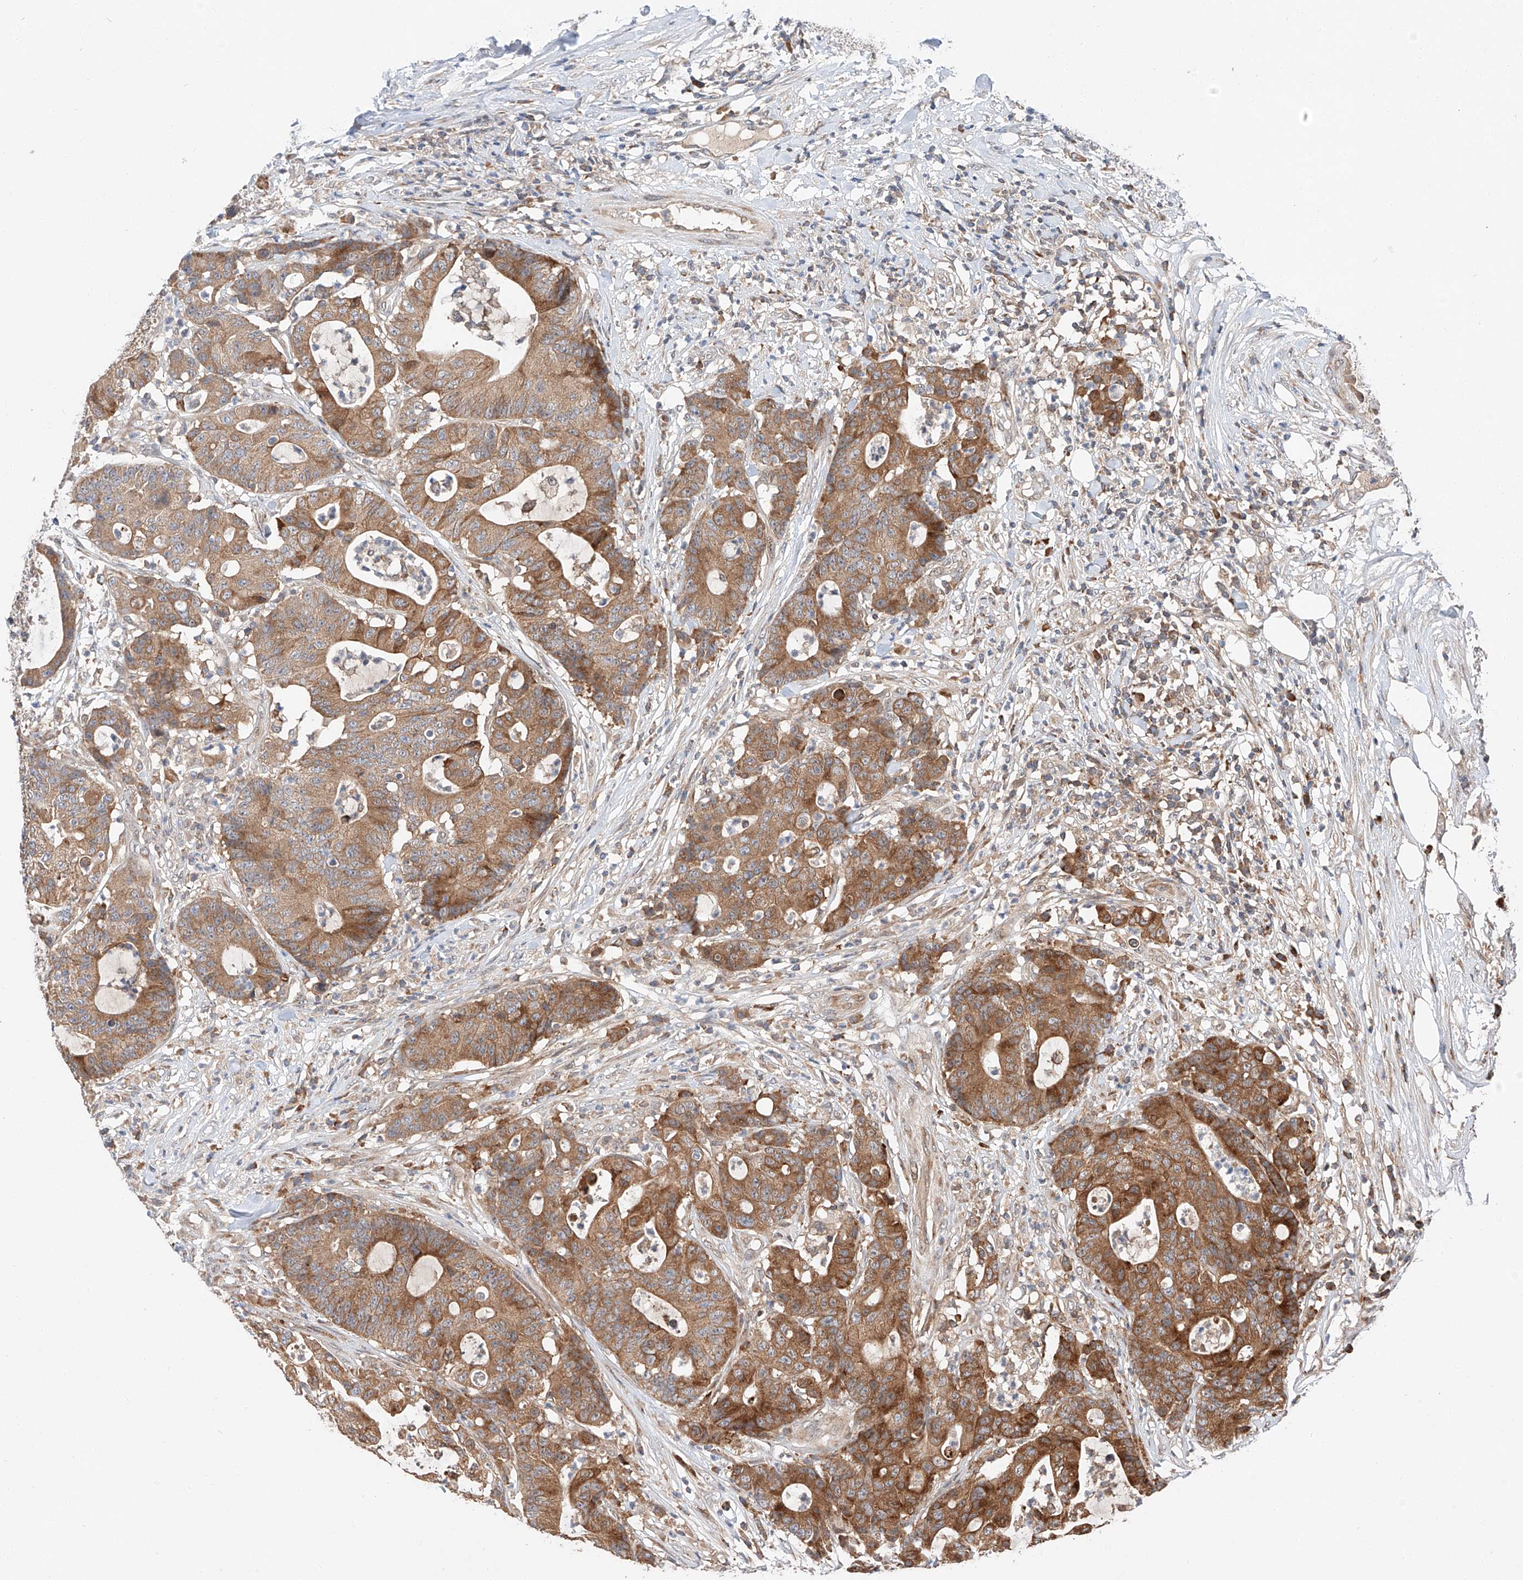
{"staining": {"intensity": "moderate", "quantity": ">75%", "location": "cytoplasmic/membranous"}, "tissue": "colorectal cancer", "cell_type": "Tumor cells", "image_type": "cancer", "snomed": [{"axis": "morphology", "description": "Adenocarcinoma, NOS"}, {"axis": "topography", "description": "Colon"}], "caption": "Immunohistochemical staining of adenocarcinoma (colorectal) reveals medium levels of moderate cytoplasmic/membranous protein positivity in approximately >75% of tumor cells. The staining is performed using DAB (3,3'-diaminobenzidine) brown chromogen to label protein expression. The nuclei are counter-stained blue using hematoxylin.", "gene": "RUSC1", "patient": {"sex": "female", "age": 84}}